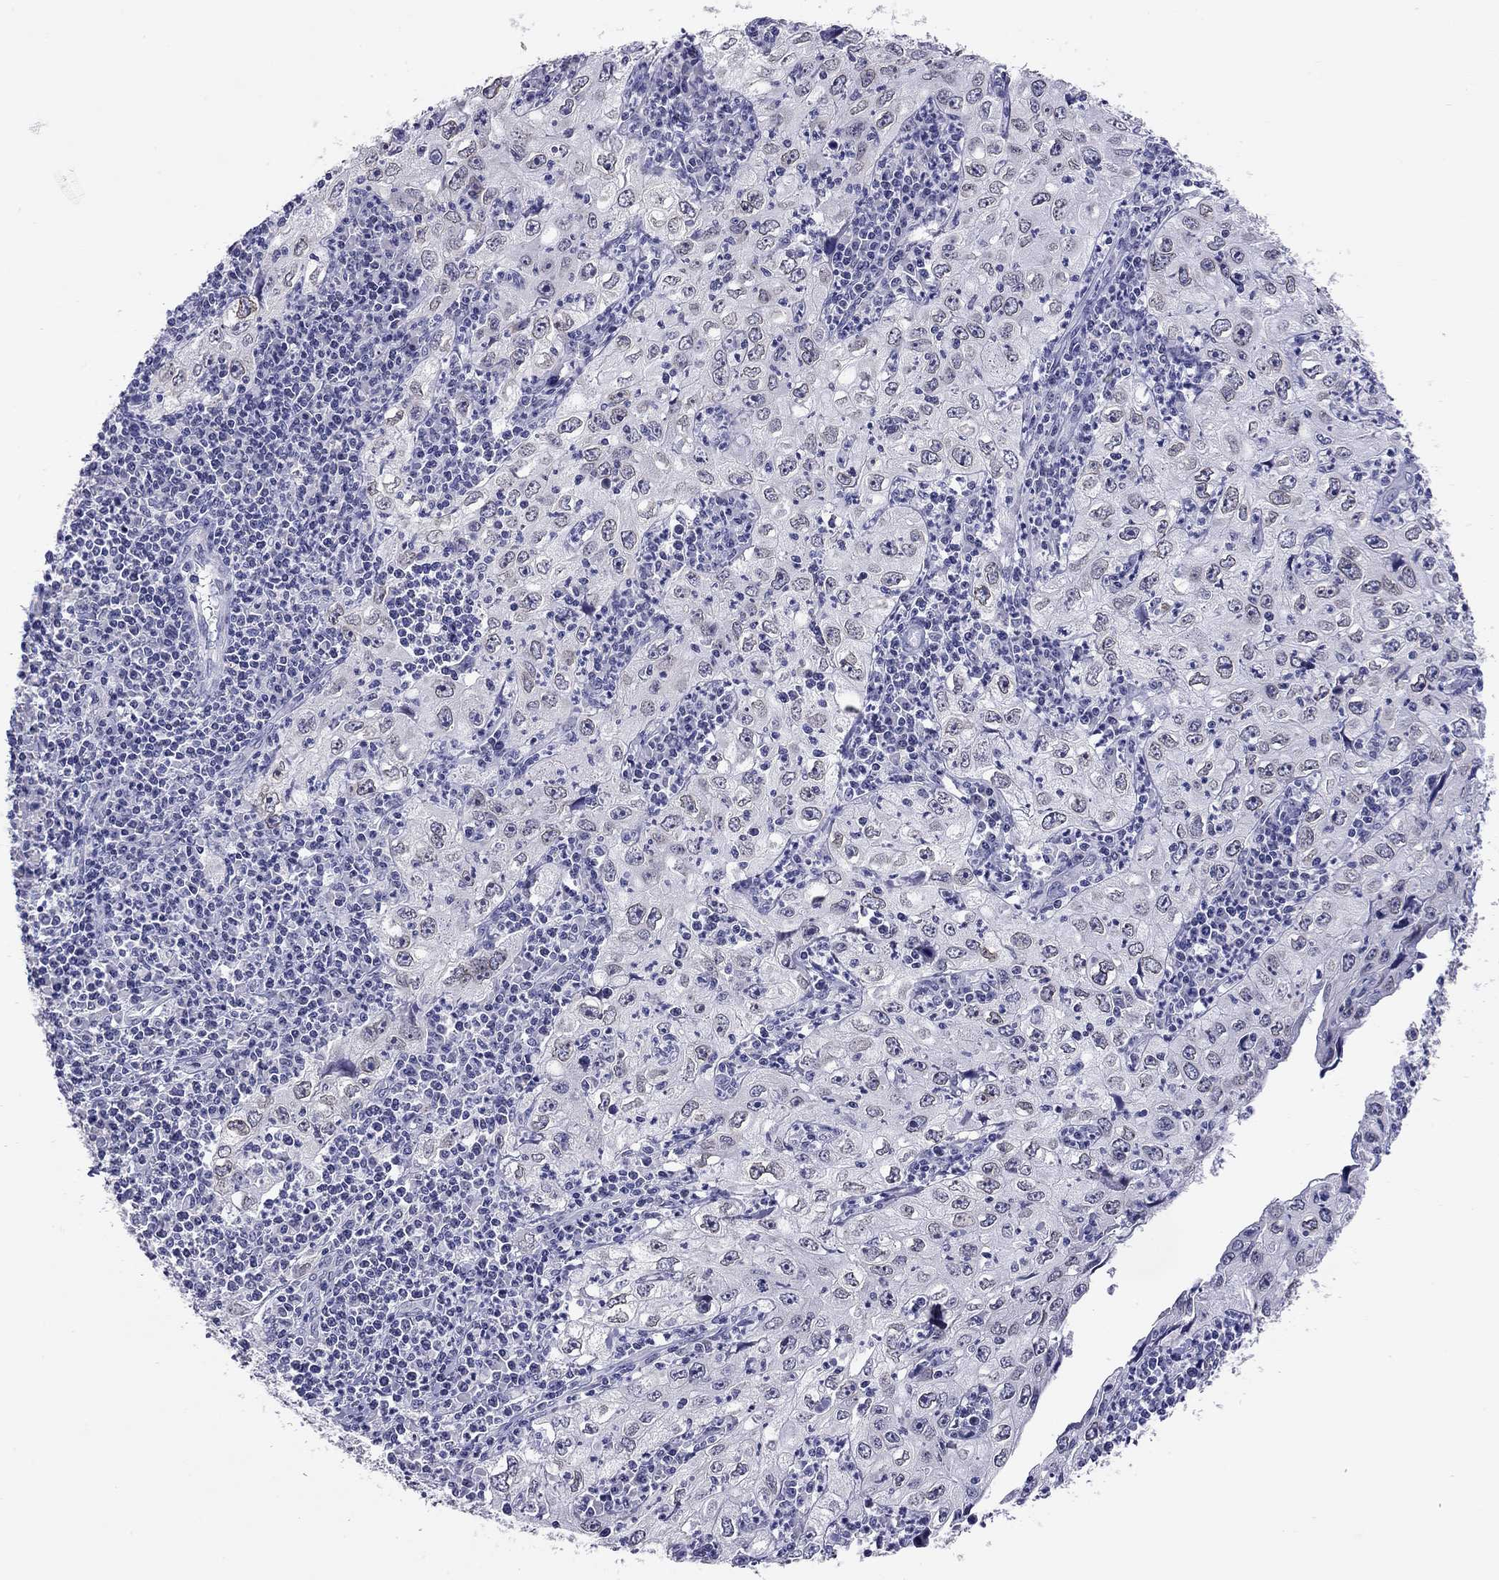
{"staining": {"intensity": "negative", "quantity": "none", "location": "none"}, "tissue": "cervical cancer", "cell_type": "Tumor cells", "image_type": "cancer", "snomed": [{"axis": "morphology", "description": "Squamous cell carcinoma, NOS"}, {"axis": "topography", "description": "Cervix"}], "caption": "Cervical cancer was stained to show a protein in brown. There is no significant staining in tumor cells. (Brightfield microscopy of DAB (3,3'-diaminobenzidine) IHC at high magnification).", "gene": "ARMC12", "patient": {"sex": "female", "age": 24}}